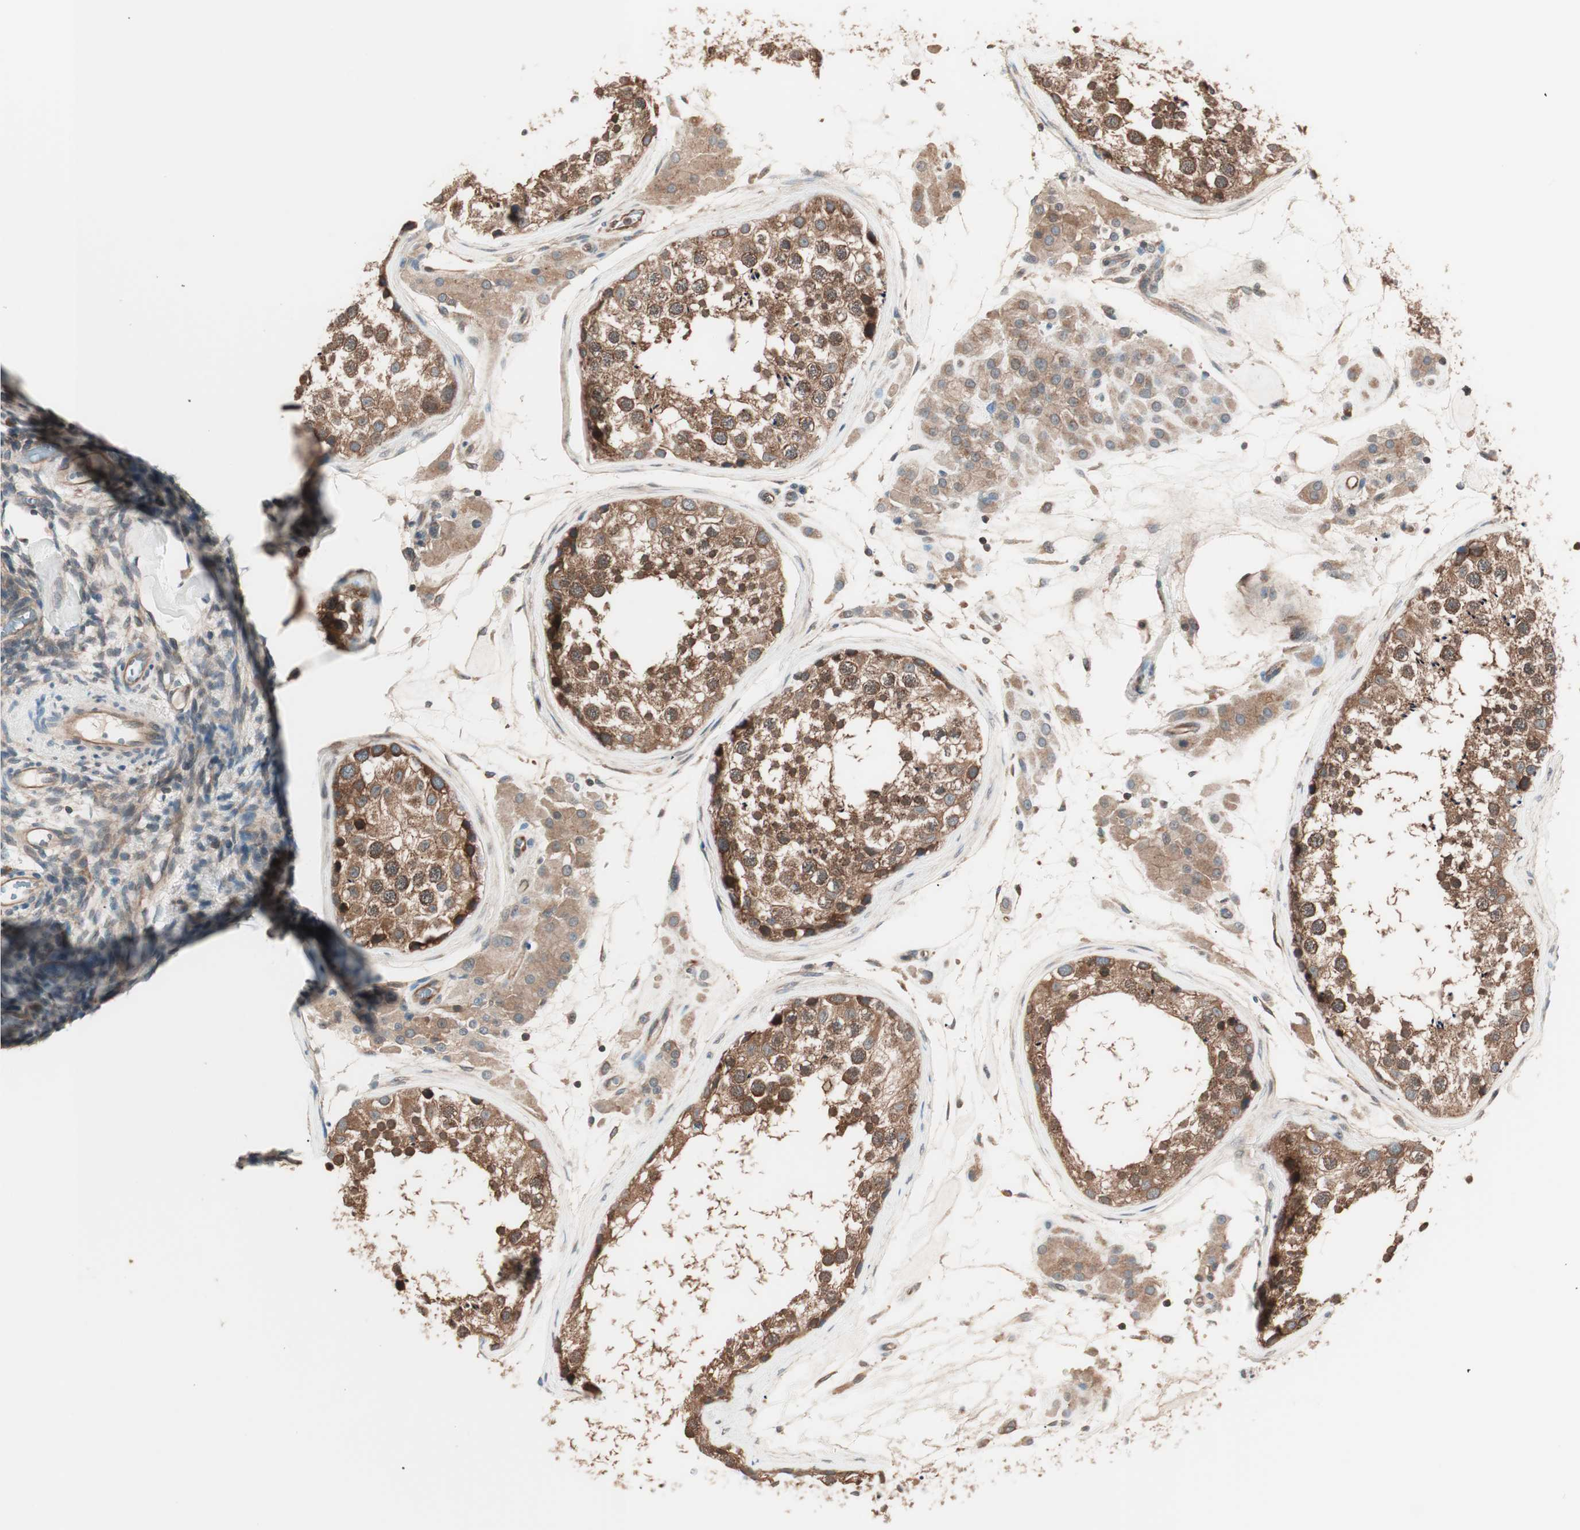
{"staining": {"intensity": "strong", "quantity": ">75%", "location": "cytoplasmic/membranous"}, "tissue": "testis", "cell_type": "Cells in seminiferous ducts", "image_type": "normal", "snomed": [{"axis": "morphology", "description": "Normal tissue, NOS"}, {"axis": "topography", "description": "Testis"}], "caption": "A high-resolution image shows immunohistochemistry (IHC) staining of unremarkable testis, which displays strong cytoplasmic/membranous expression in about >75% of cells in seminiferous ducts.", "gene": "TSG101", "patient": {"sex": "male", "age": 46}}